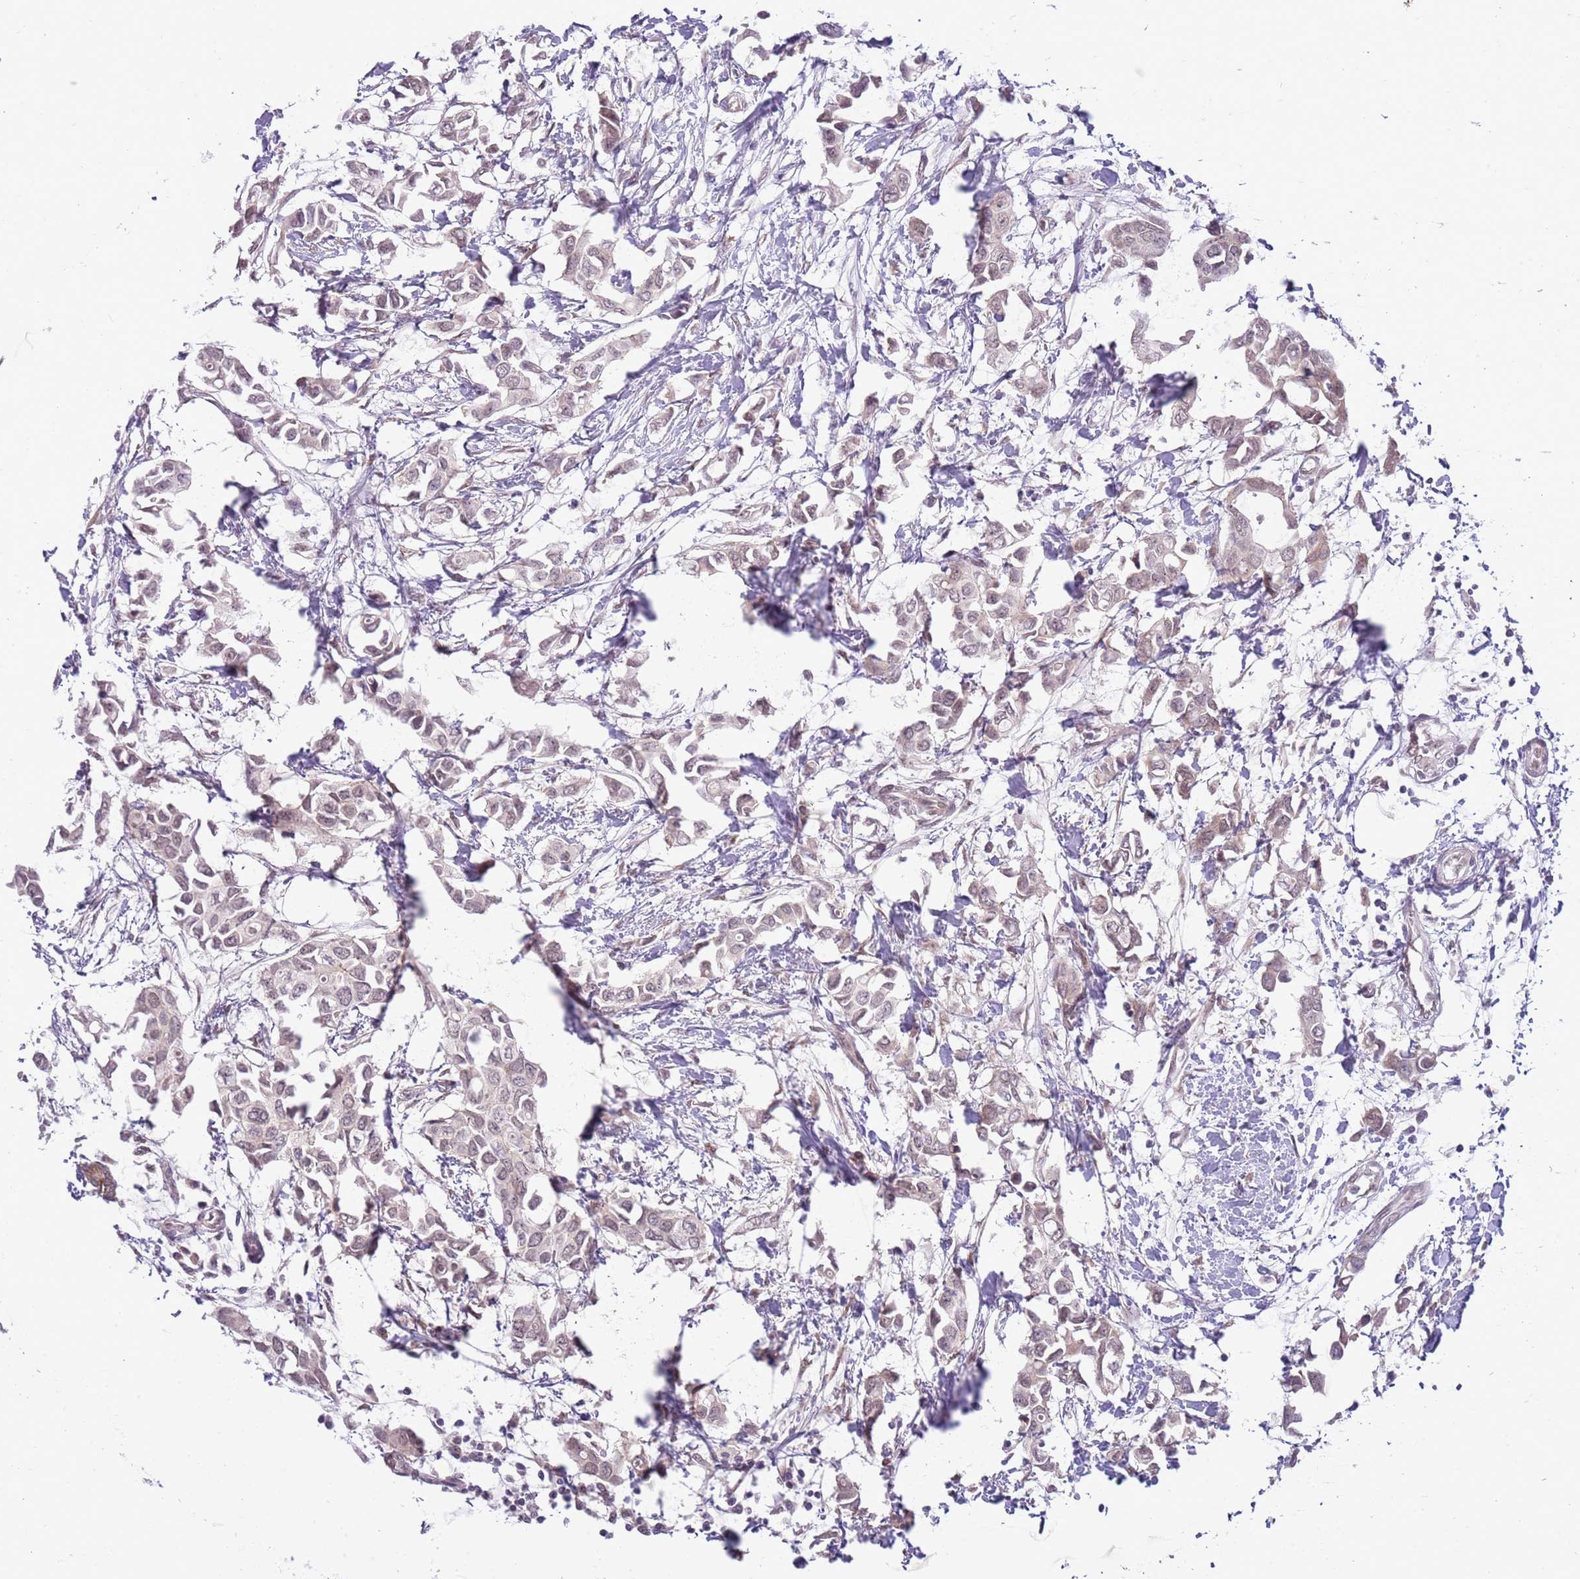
{"staining": {"intensity": "weak", "quantity": "<25%", "location": "cytoplasmic/membranous"}, "tissue": "breast cancer", "cell_type": "Tumor cells", "image_type": "cancer", "snomed": [{"axis": "morphology", "description": "Duct carcinoma"}, {"axis": "topography", "description": "Breast"}], "caption": "A photomicrograph of breast cancer stained for a protein demonstrates no brown staining in tumor cells.", "gene": "TM2D1", "patient": {"sex": "female", "age": 41}}